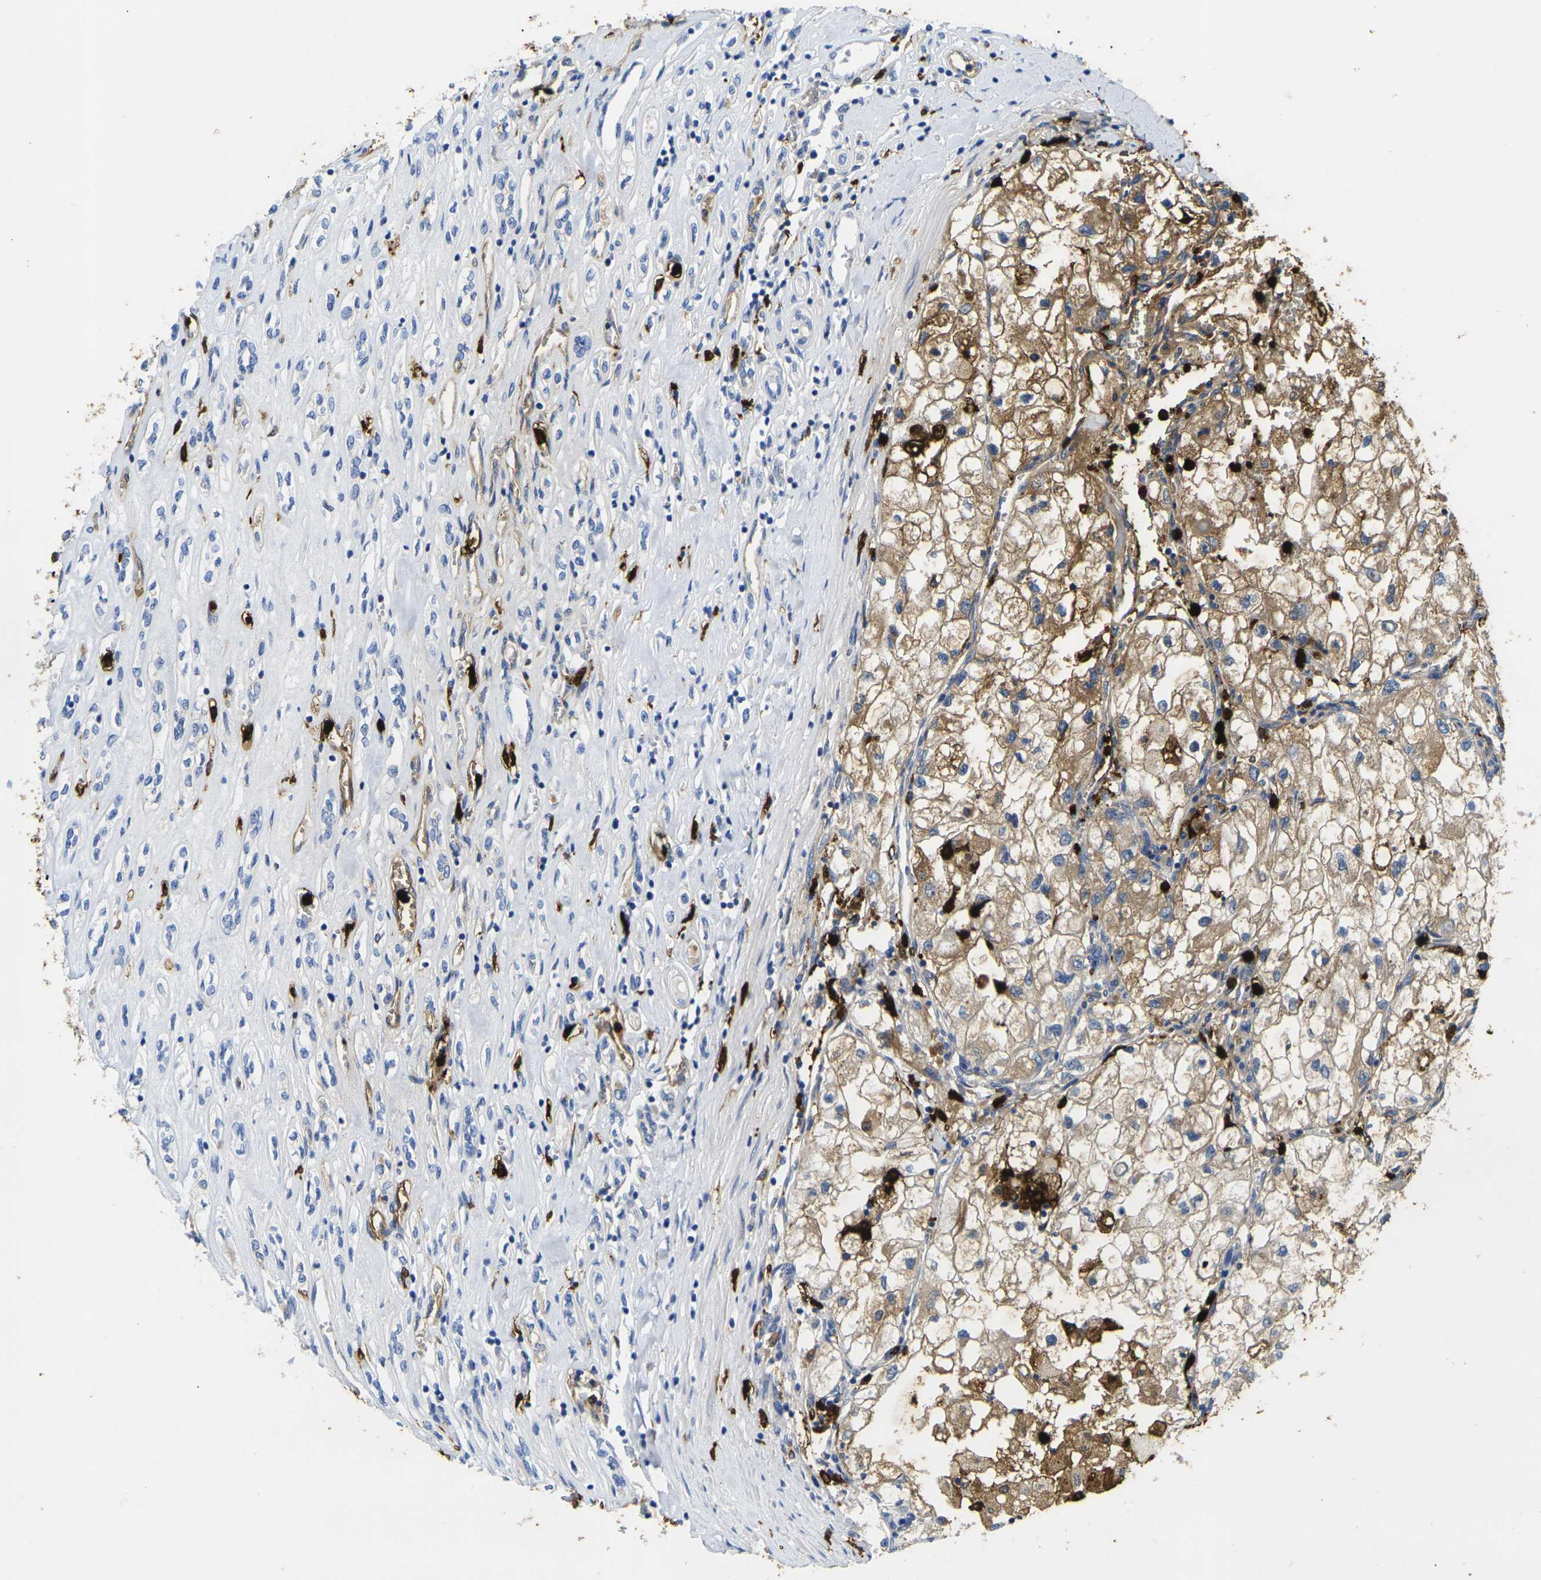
{"staining": {"intensity": "moderate", "quantity": ">75%", "location": "cytoplasmic/membranous"}, "tissue": "renal cancer", "cell_type": "Tumor cells", "image_type": "cancer", "snomed": [{"axis": "morphology", "description": "Adenocarcinoma, NOS"}, {"axis": "topography", "description": "Kidney"}], "caption": "Immunohistochemical staining of renal adenocarcinoma reveals medium levels of moderate cytoplasmic/membranous protein positivity in about >75% of tumor cells.", "gene": "S100A9", "patient": {"sex": "female", "age": 70}}